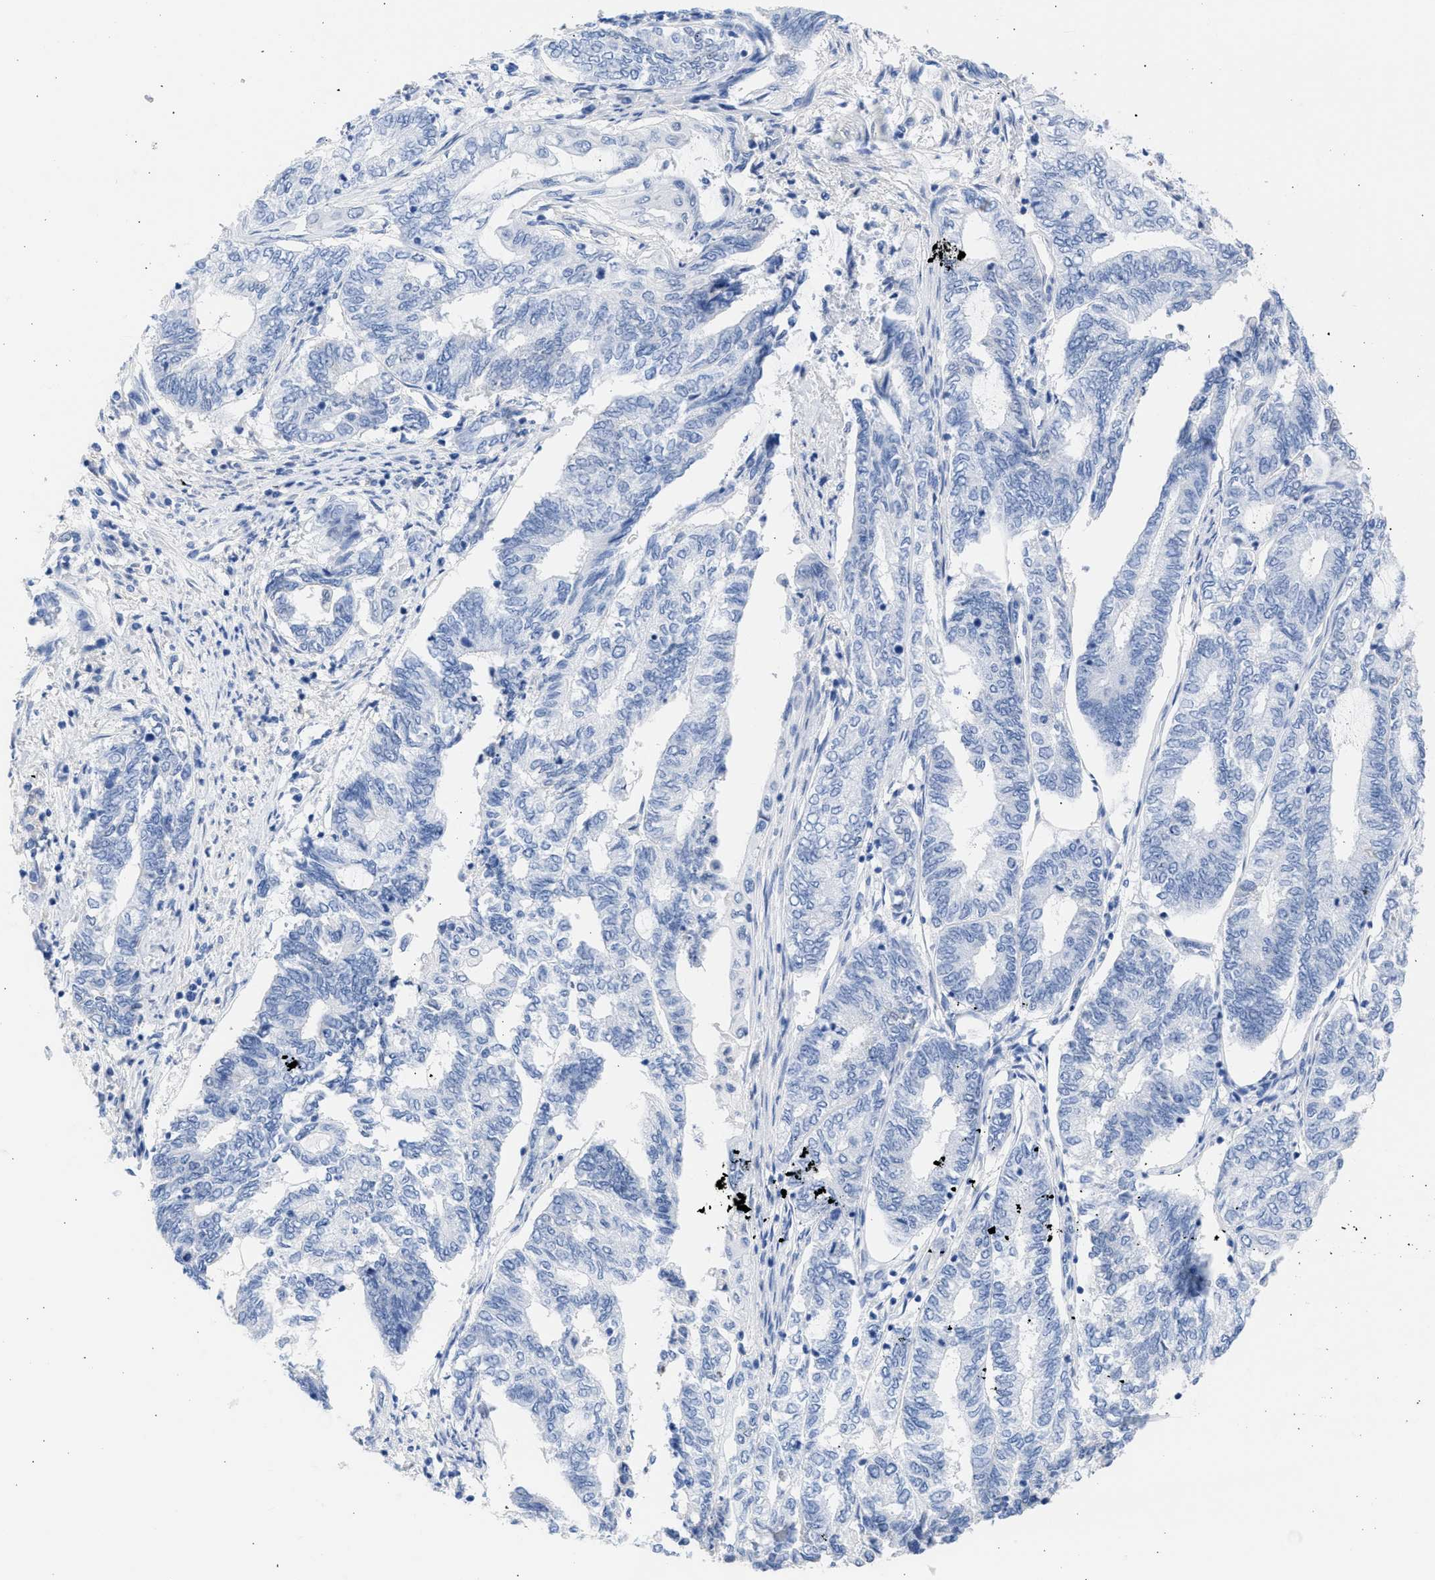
{"staining": {"intensity": "negative", "quantity": "none", "location": "none"}, "tissue": "endometrial cancer", "cell_type": "Tumor cells", "image_type": "cancer", "snomed": [{"axis": "morphology", "description": "Adenocarcinoma, NOS"}, {"axis": "topography", "description": "Uterus"}, {"axis": "topography", "description": "Endometrium"}], "caption": "Tumor cells are negative for protein expression in human endometrial cancer.", "gene": "RSPH1", "patient": {"sex": "female", "age": 70}}